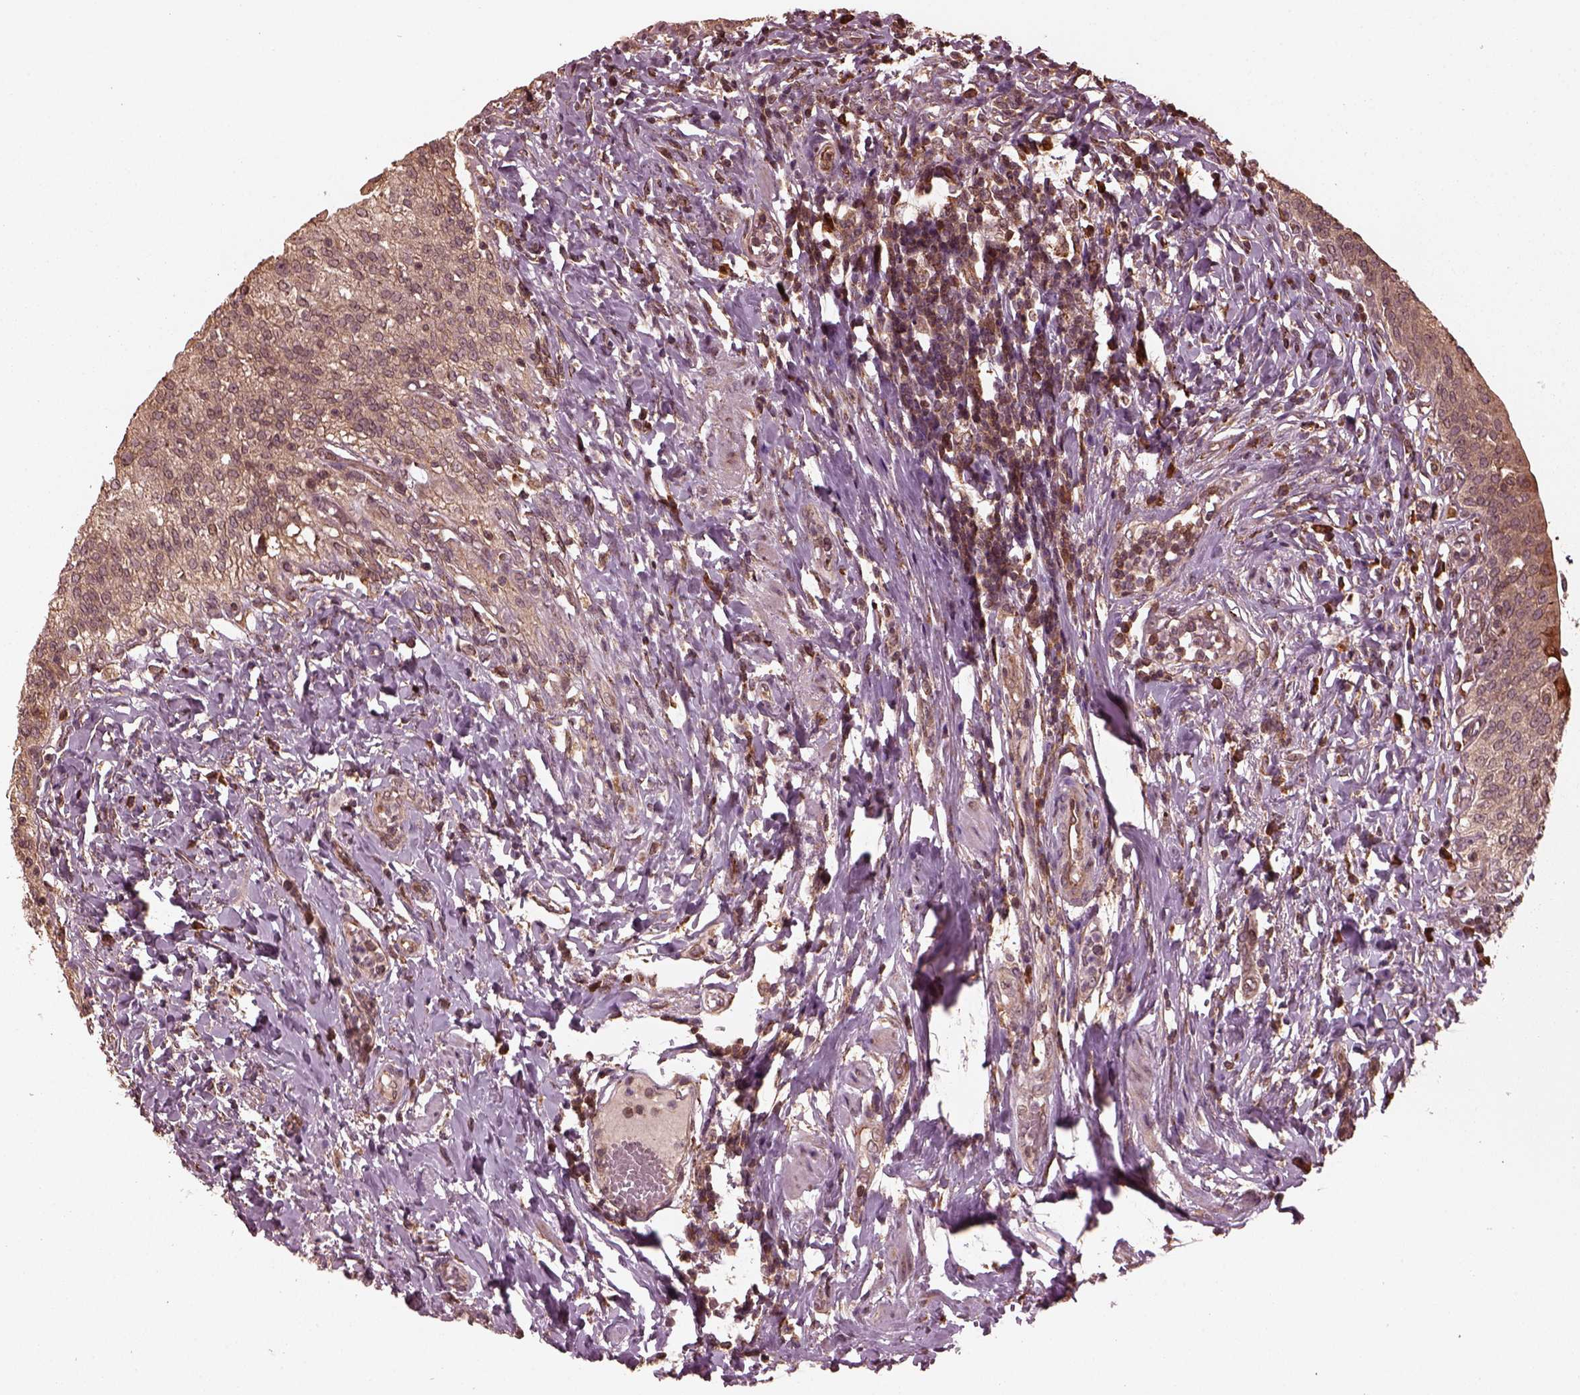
{"staining": {"intensity": "moderate", "quantity": ">75%", "location": "cytoplasmic/membranous"}, "tissue": "urinary bladder", "cell_type": "Urothelial cells", "image_type": "normal", "snomed": [{"axis": "morphology", "description": "Normal tissue, NOS"}, {"axis": "morphology", "description": "Inflammation, NOS"}, {"axis": "topography", "description": "Urinary bladder"}], "caption": "Protein analysis of benign urinary bladder demonstrates moderate cytoplasmic/membranous expression in approximately >75% of urothelial cells.", "gene": "ZNF292", "patient": {"sex": "male", "age": 64}}